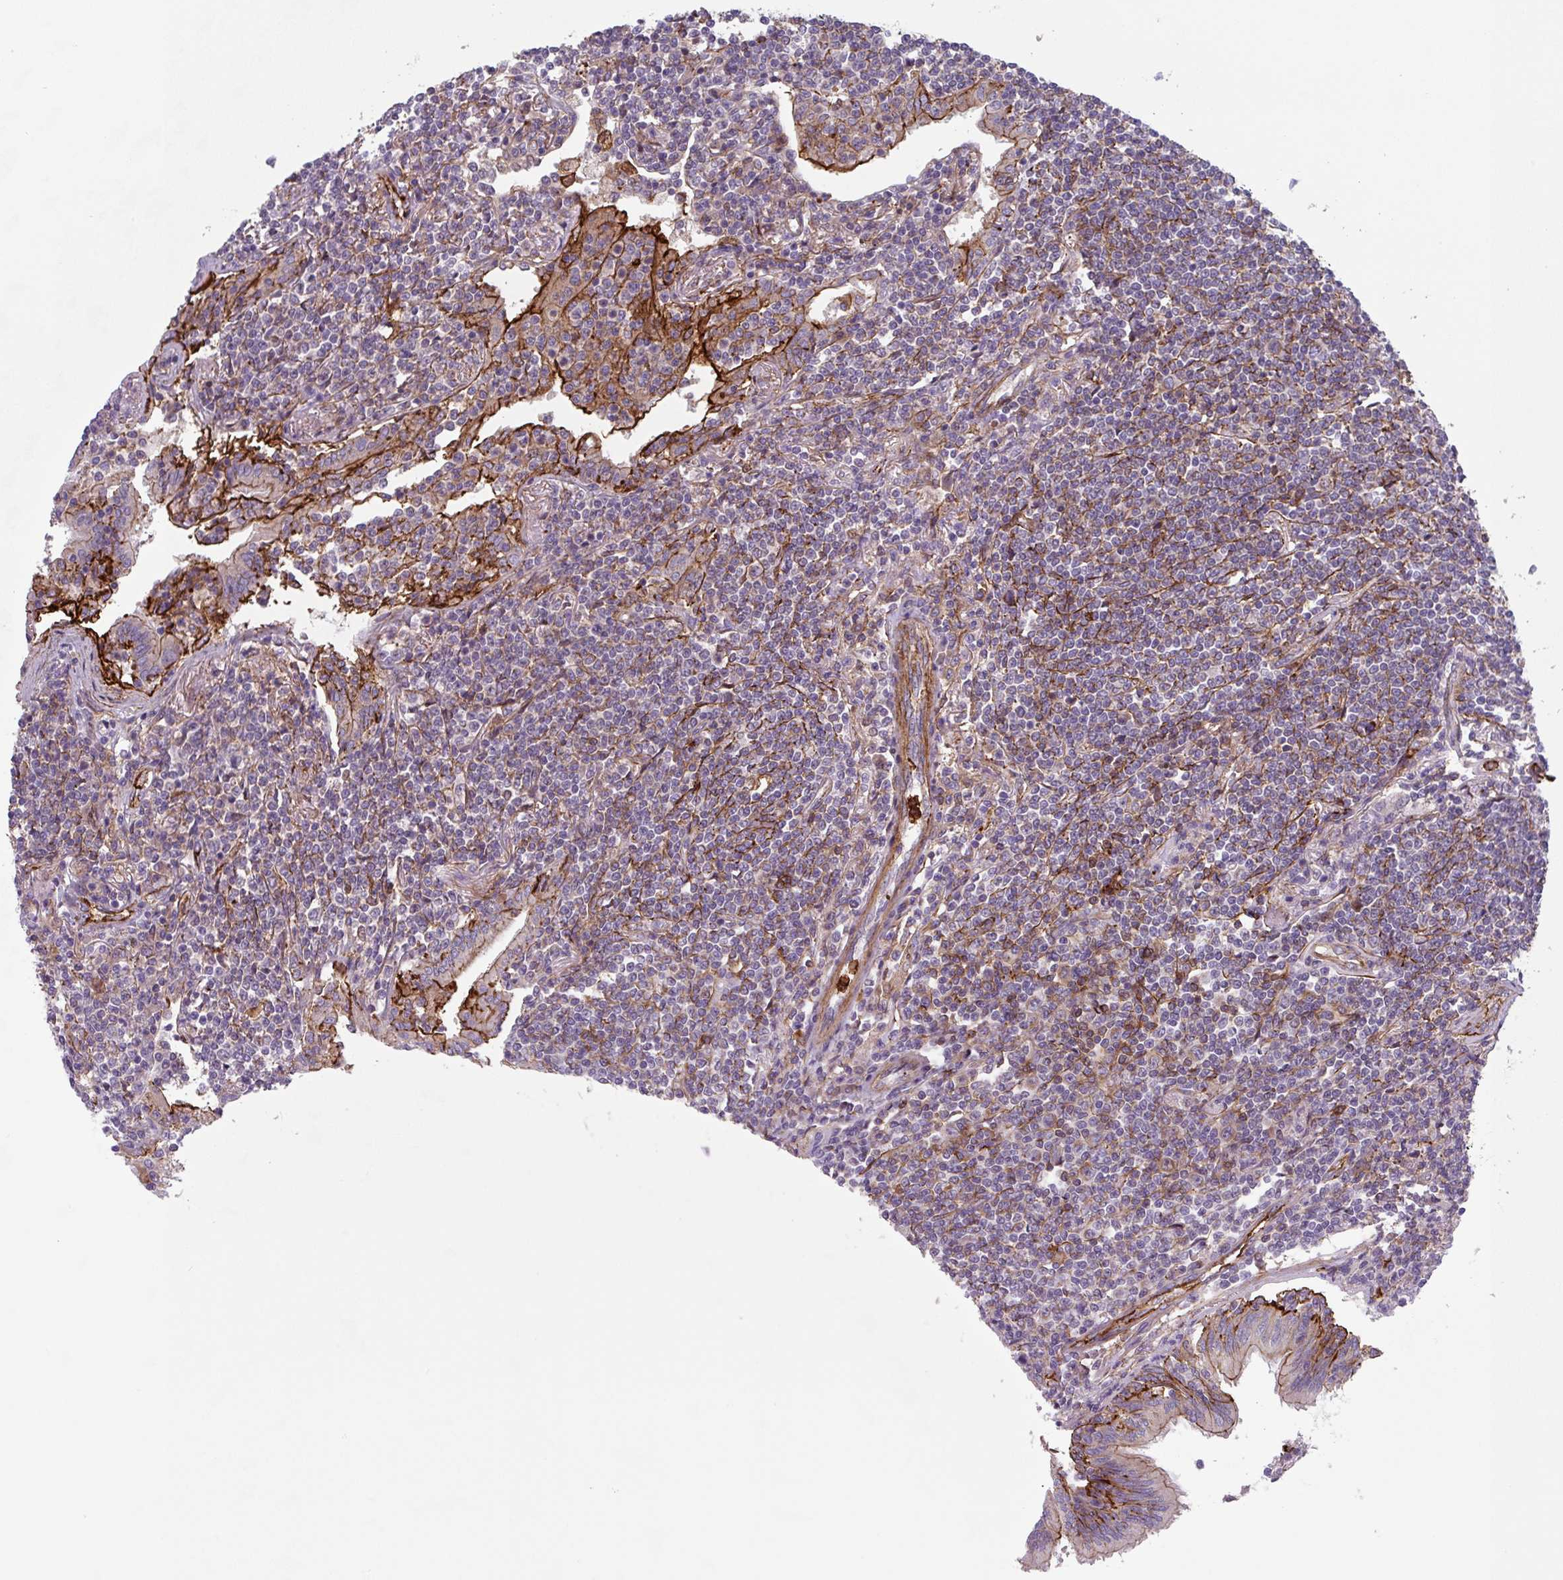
{"staining": {"intensity": "negative", "quantity": "none", "location": "none"}, "tissue": "lymphoma", "cell_type": "Tumor cells", "image_type": "cancer", "snomed": [{"axis": "morphology", "description": "Malignant lymphoma, non-Hodgkin's type, Low grade"}, {"axis": "topography", "description": "Lung"}], "caption": "IHC of lymphoma shows no expression in tumor cells.", "gene": "DHFR2", "patient": {"sex": "female", "age": 71}}